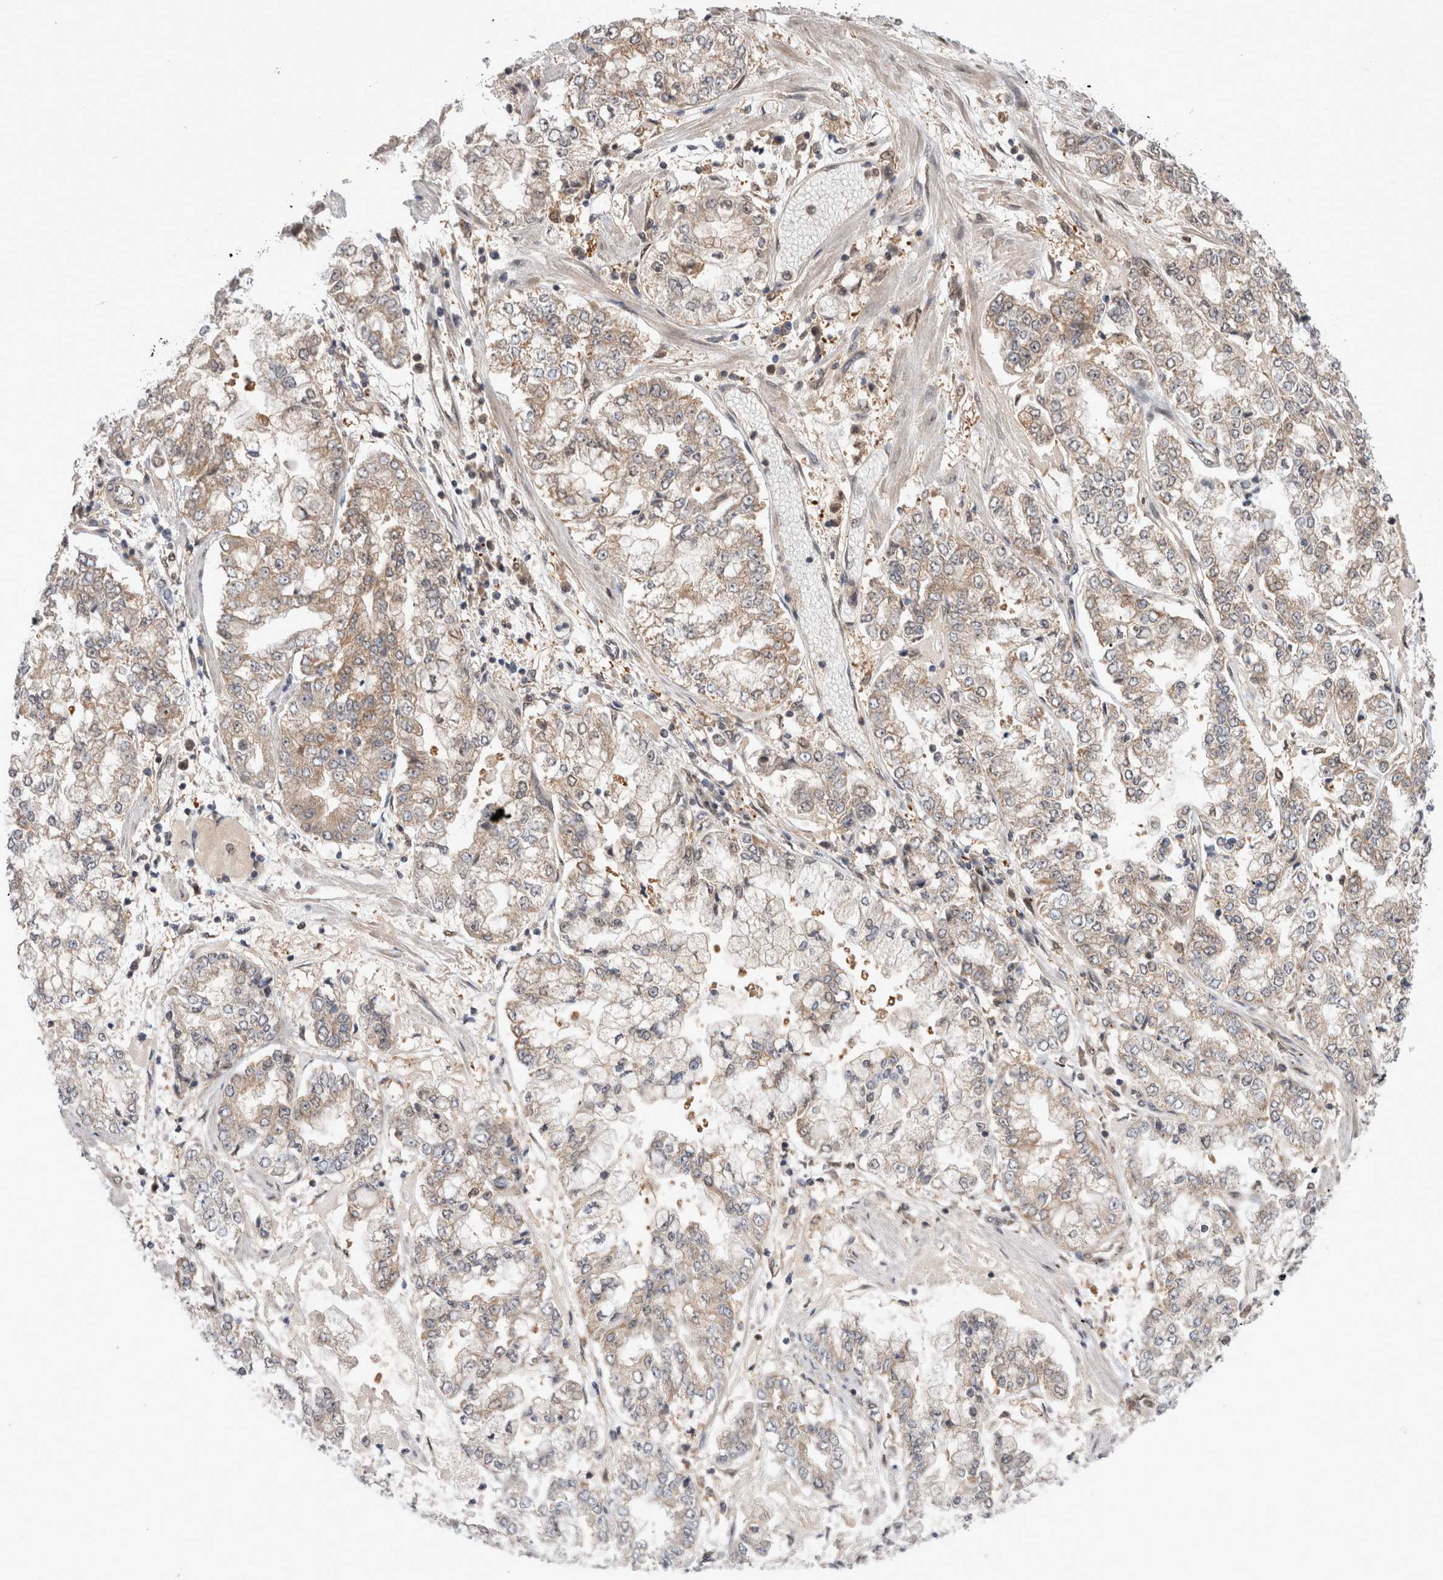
{"staining": {"intensity": "weak", "quantity": ">75%", "location": "cytoplasmic/membranous"}, "tissue": "stomach cancer", "cell_type": "Tumor cells", "image_type": "cancer", "snomed": [{"axis": "morphology", "description": "Adenocarcinoma, NOS"}, {"axis": "topography", "description": "Stomach"}], "caption": "Immunohistochemical staining of human stomach adenocarcinoma reveals low levels of weak cytoplasmic/membranous protein staining in approximately >75% of tumor cells.", "gene": "MRPL37", "patient": {"sex": "male", "age": 76}}